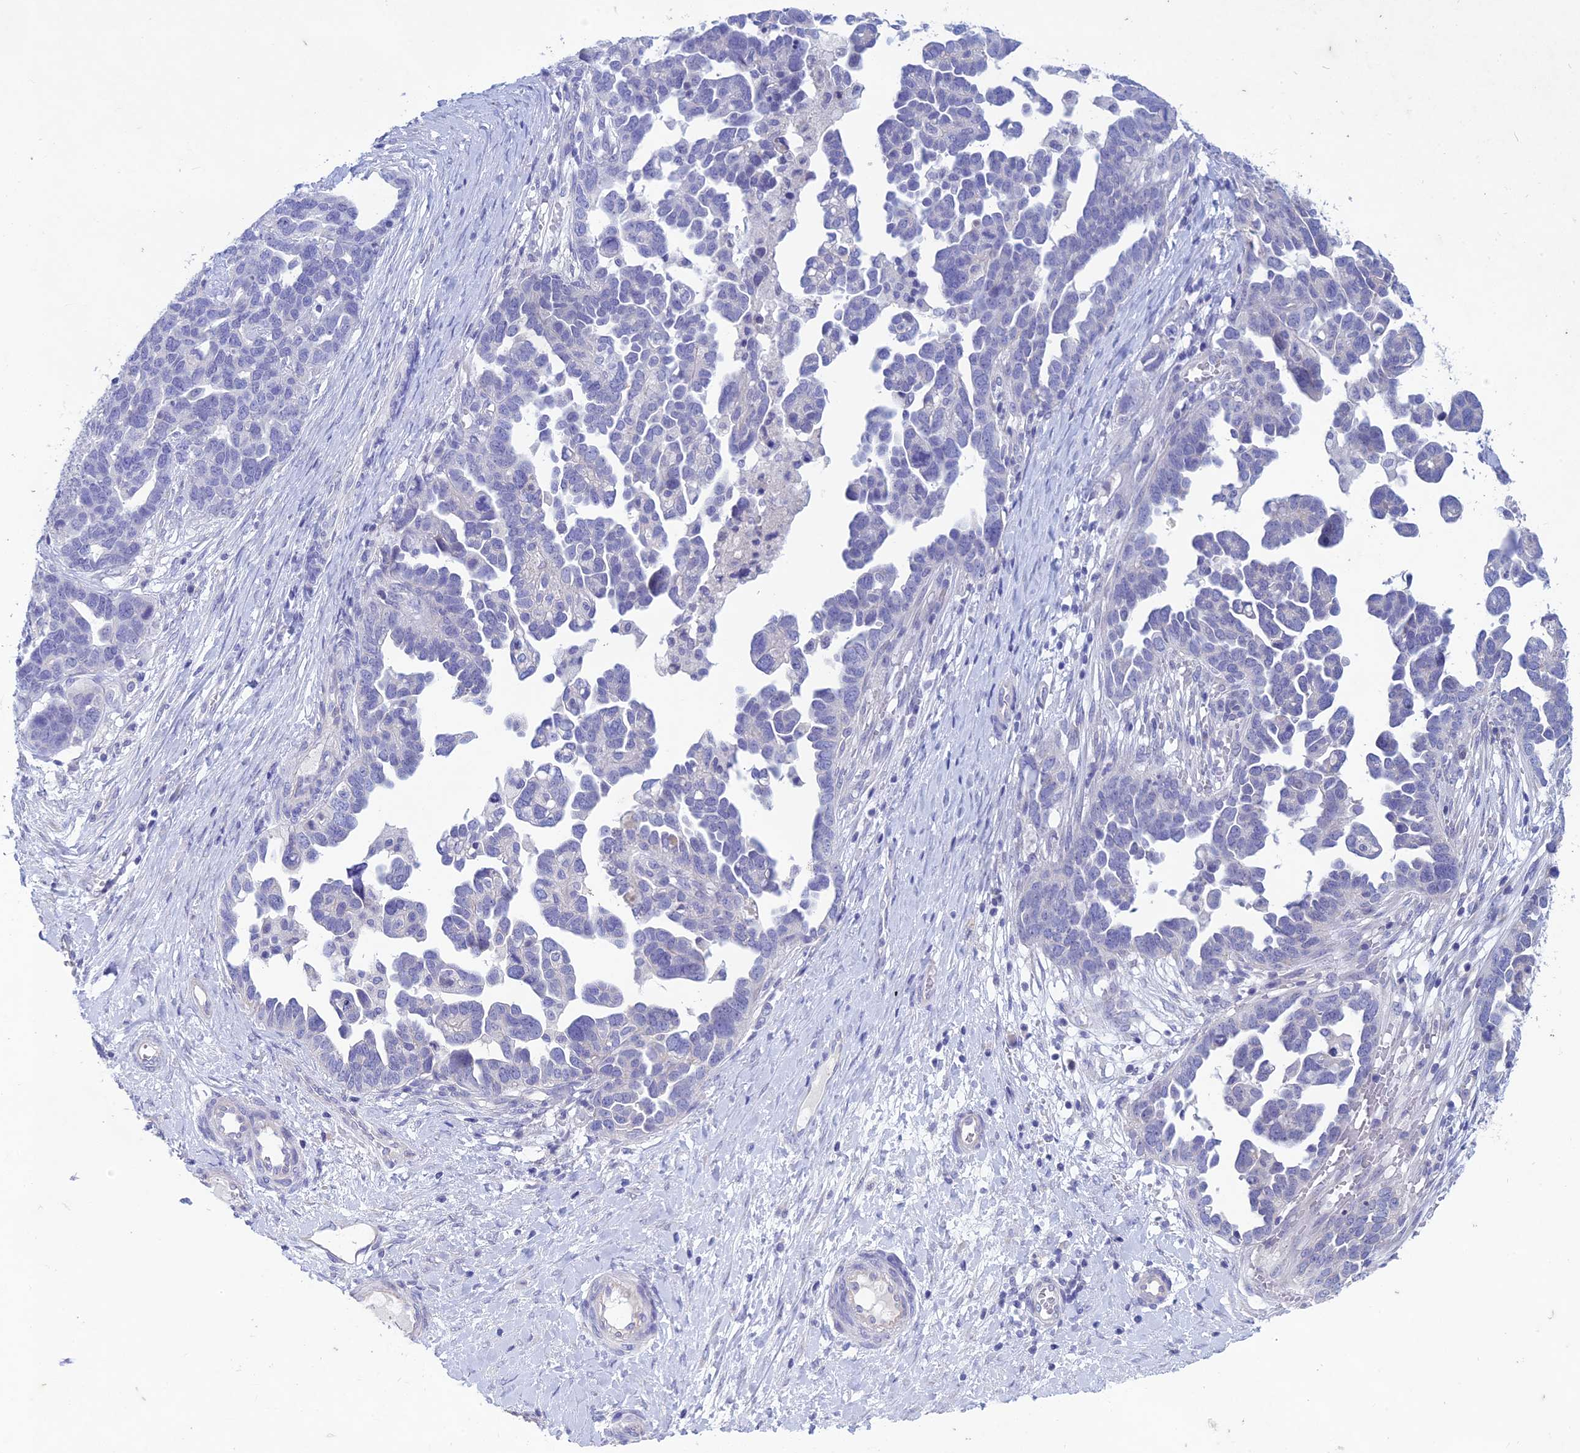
{"staining": {"intensity": "negative", "quantity": "none", "location": "none"}, "tissue": "ovarian cancer", "cell_type": "Tumor cells", "image_type": "cancer", "snomed": [{"axis": "morphology", "description": "Cystadenocarcinoma, serous, NOS"}, {"axis": "topography", "description": "Ovary"}], "caption": "The immunohistochemistry histopathology image has no significant positivity in tumor cells of ovarian cancer tissue.", "gene": "BTBD19", "patient": {"sex": "female", "age": 54}}